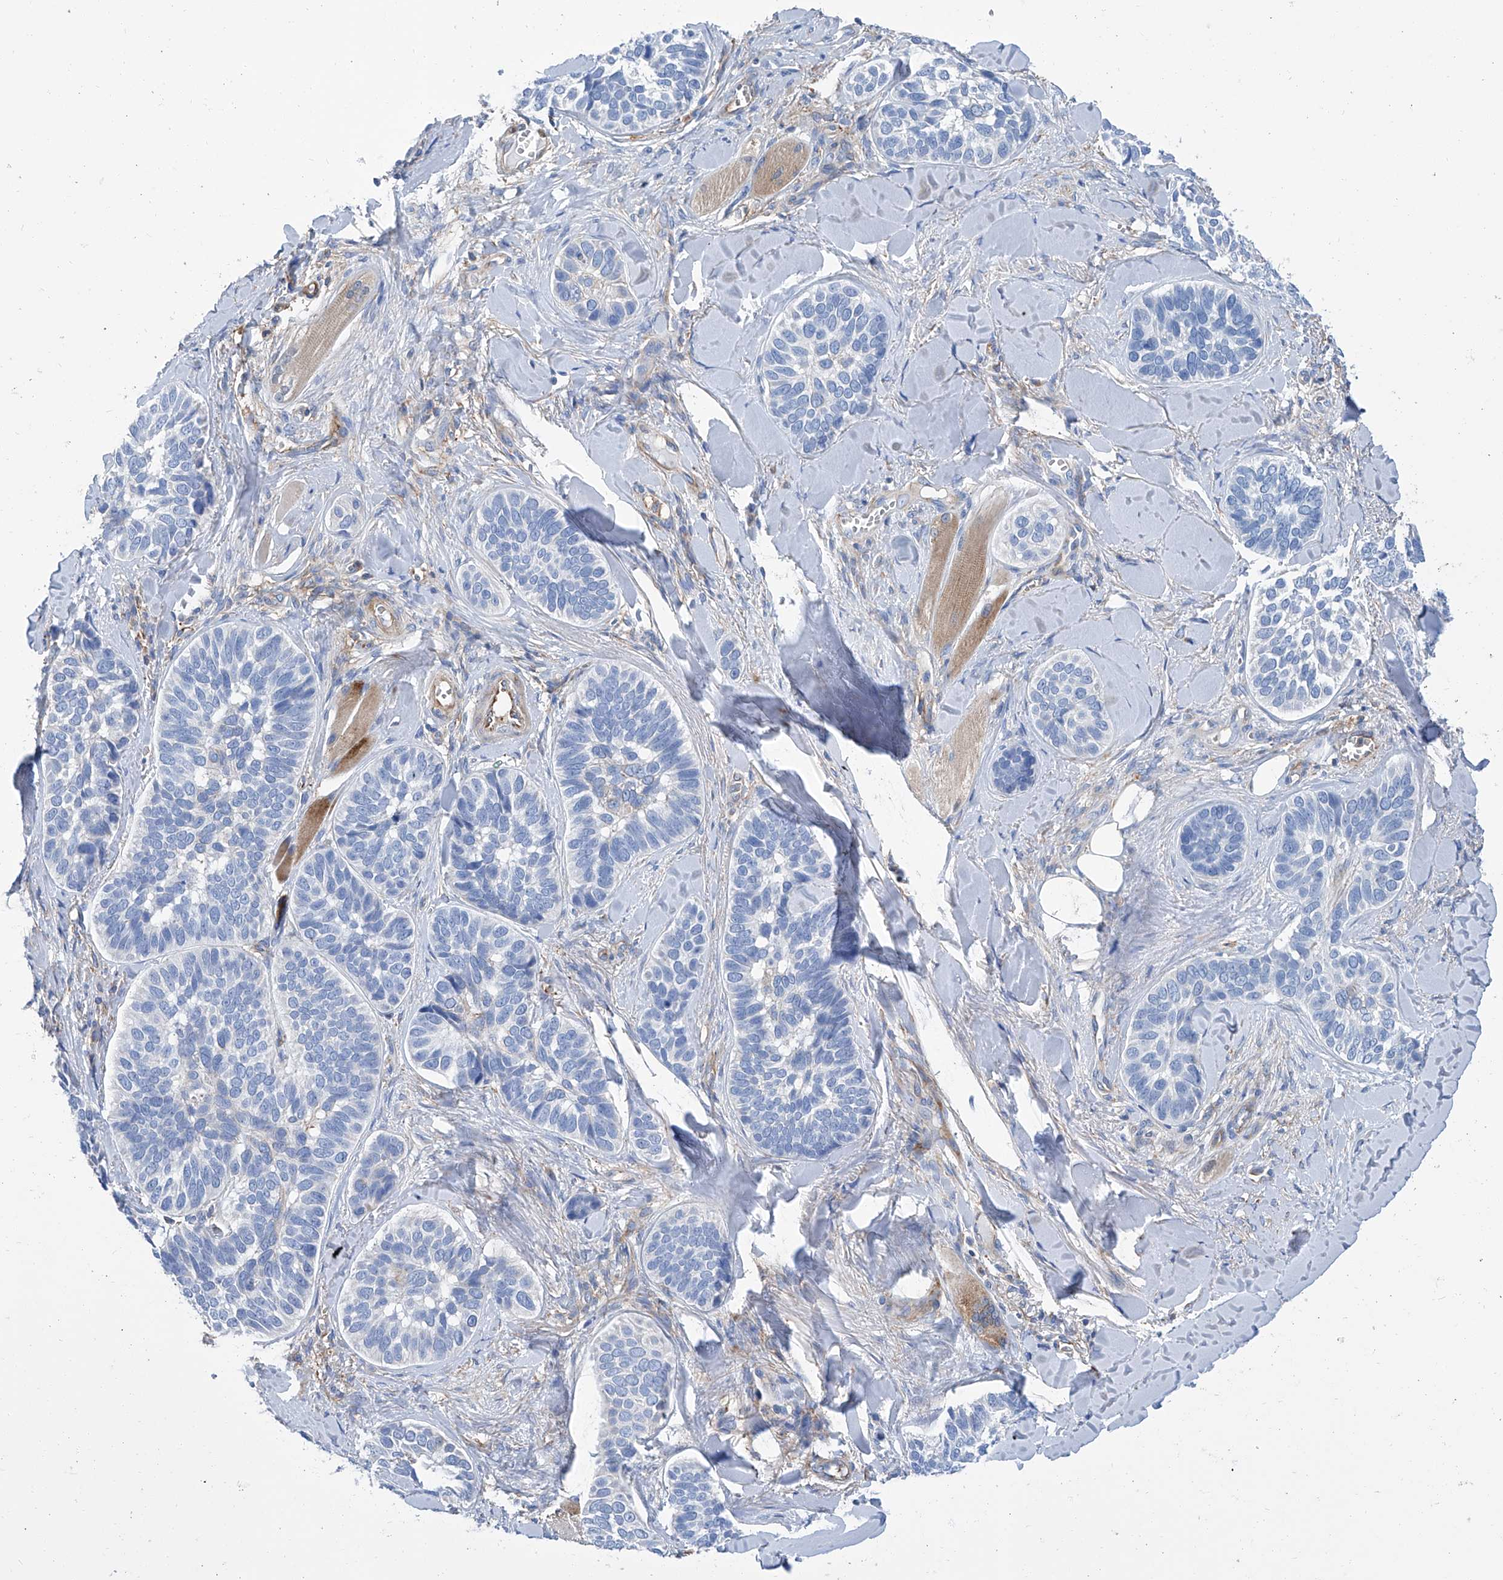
{"staining": {"intensity": "negative", "quantity": "none", "location": "none"}, "tissue": "skin cancer", "cell_type": "Tumor cells", "image_type": "cancer", "snomed": [{"axis": "morphology", "description": "Basal cell carcinoma"}, {"axis": "topography", "description": "Skin"}], "caption": "Tumor cells are negative for brown protein staining in skin cancer. (Stains: DAB immunohistochemistry (IHC) with hematoxylin counter stain, Microscopy: brightfield microscopy at high magnification).", "gene": "GPT", "patient": {"sex": "male", "age": 62}}